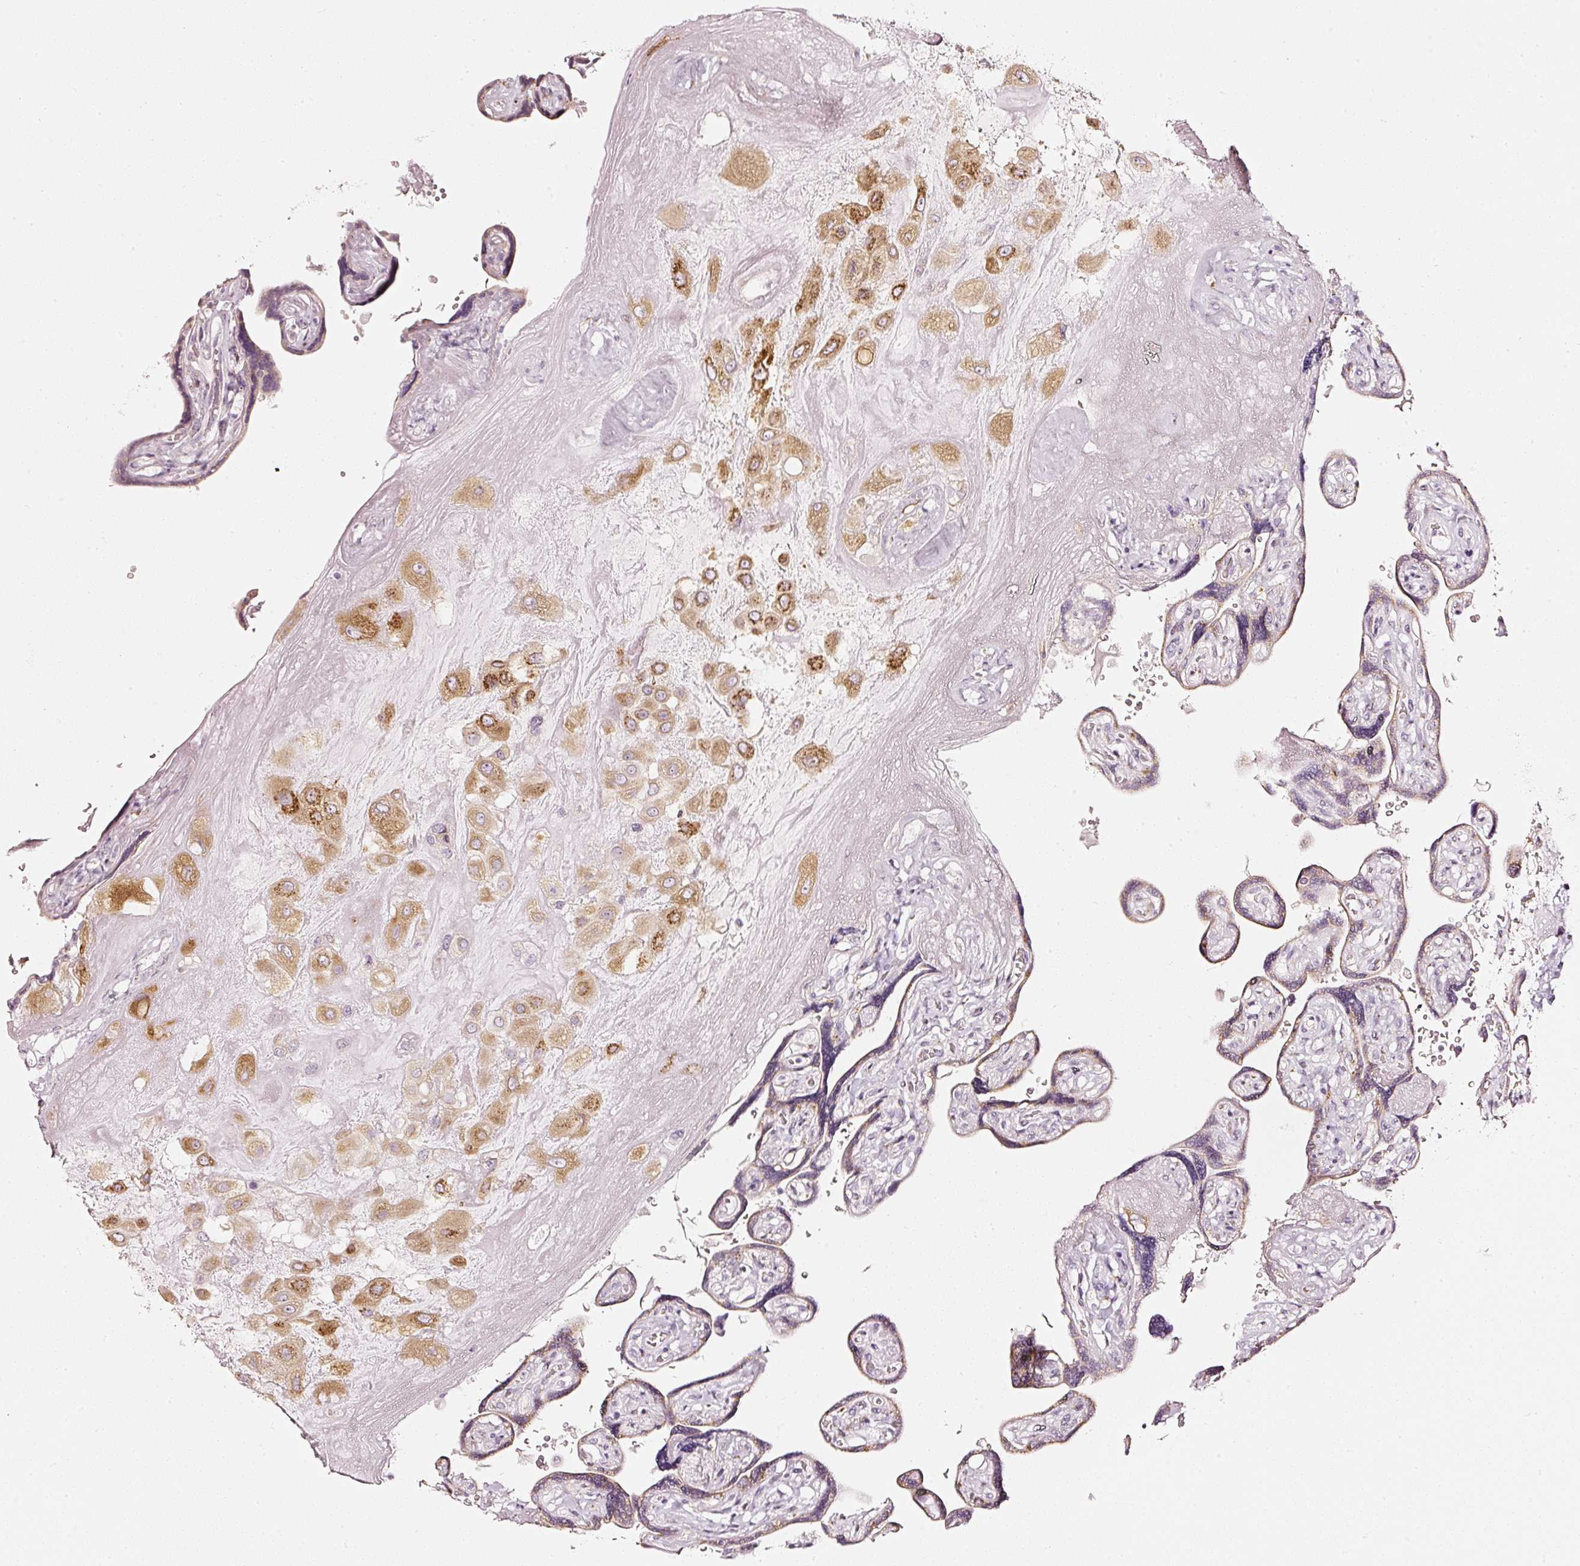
{"staining": {"intensity": "moderate", "quantity": ">75%", "location": "cytoplasmic/membranous"}, "tissue": "placenta", "cell_type": "Decidual cells", "image_type": "normal", "snomed": [{"axis": "morphology", "description": "Normal tissue, NOS"}, {"axis": "topography", "description": "Placenta"}], "caption": "A brown stain shows moderate cytoplasmic/membranous positivity of a protein in decidual cells of unremarkable placenta. (Brightfield microscopy of DAB IHC at high magnification).", "gene": "SDF4", "patient": {"sex": "female", "age": 32}}